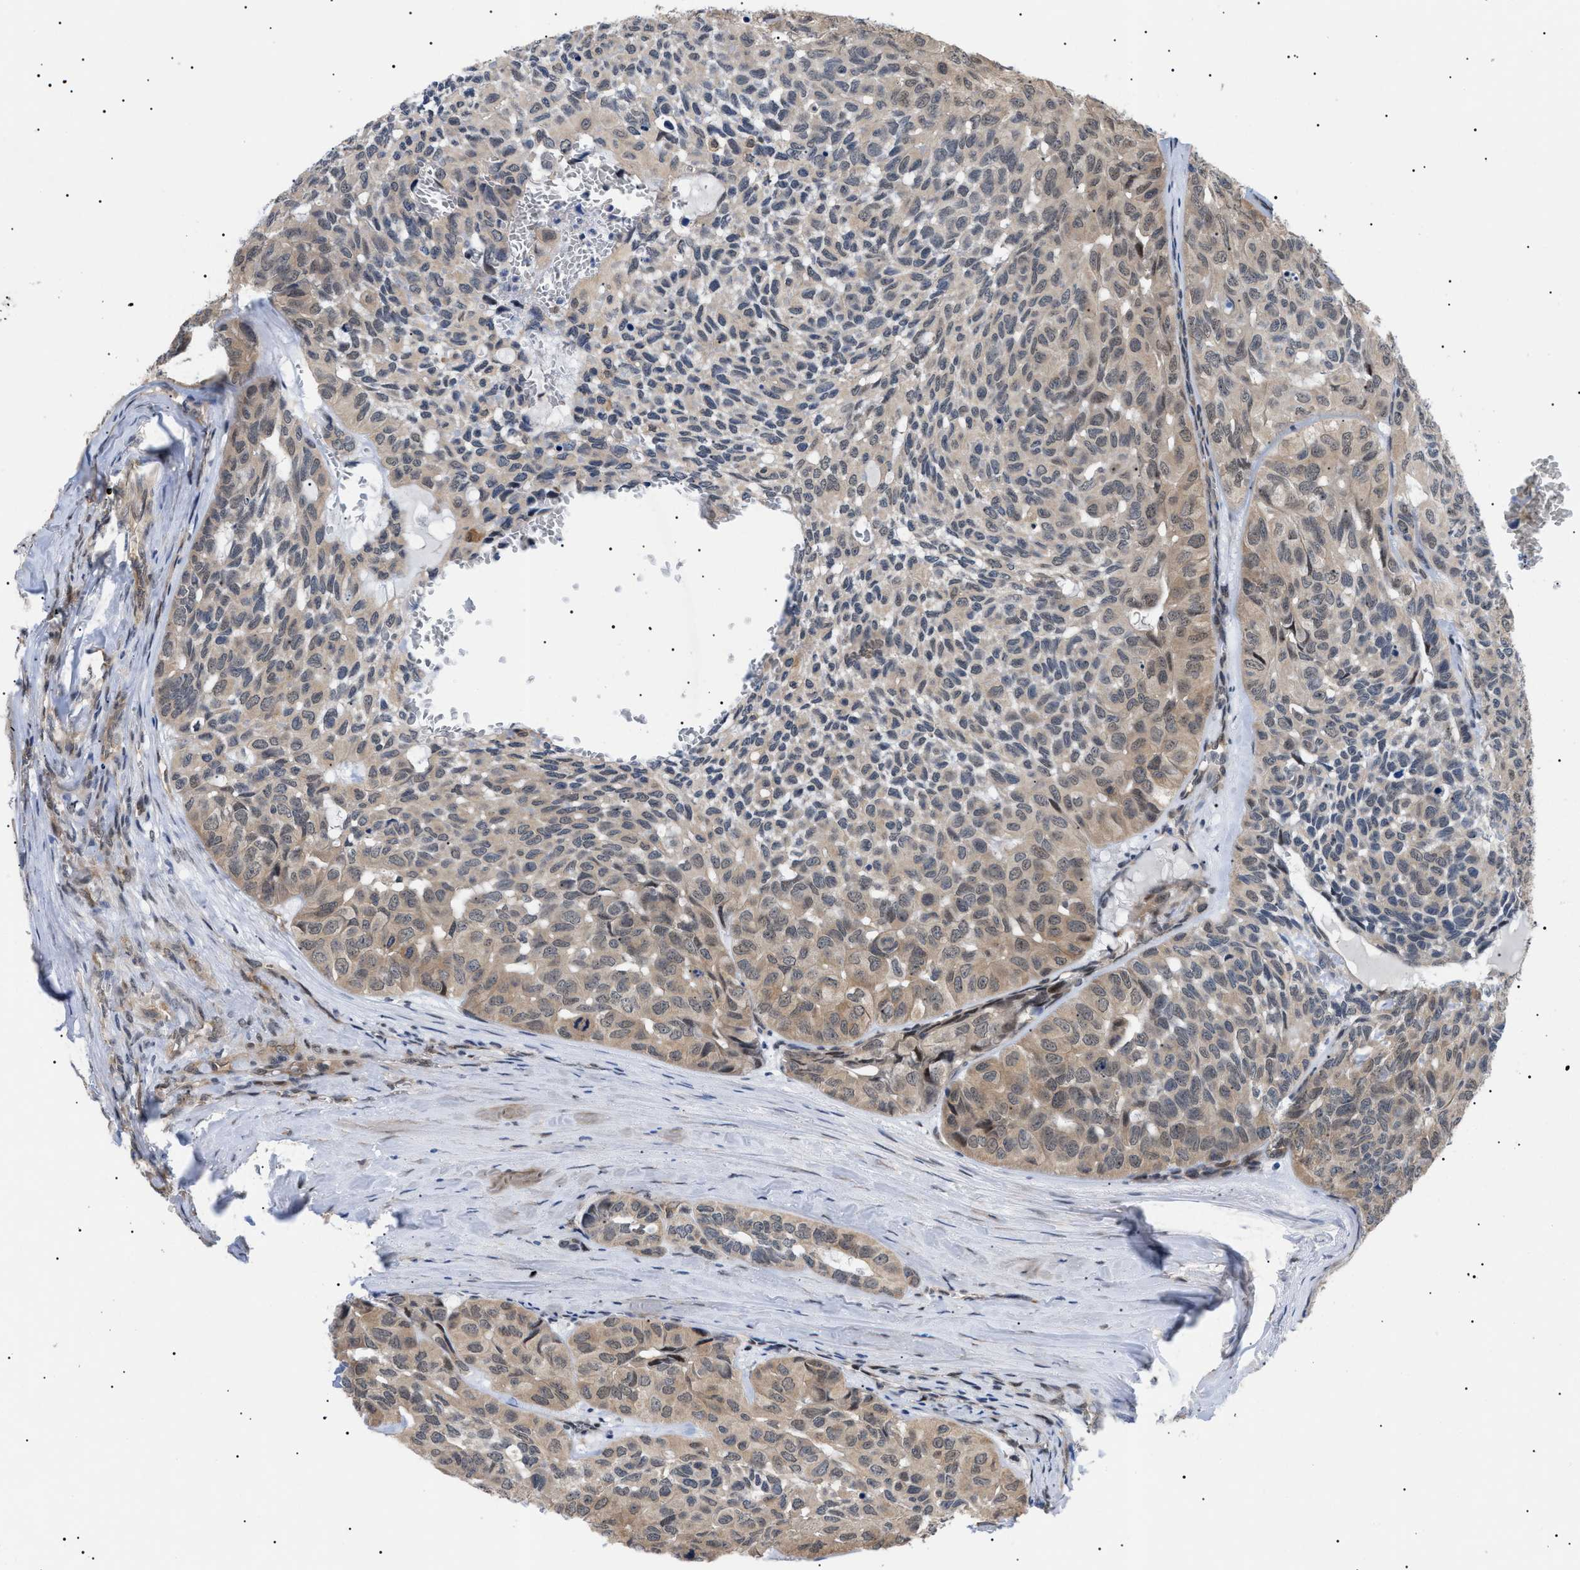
{"staining": {"intensity": "moderate", "quantity": ">75%", "location": "cytoplasmic/membranous,nuclear"}, "tissue": "head and neck cancer", "cell_type": "Tumor cells", "image_type": "cancer", "snomed": [{"axis": "morphology", "description": "Adenocarcinoma, NOS"}, {"axis": "topography", "description": "Salivary gland, NOS"}, {"axis": "topography", "description": "Head-Neck"}], "caption": "Human head and neck cancer stained with a brown dye shows moderate cytoplasmic/membranous and nuclear positive staining in about >75% of tumor cells.", "gene": "GARRE1", "patient": {"sex": "female", "age": 76}}